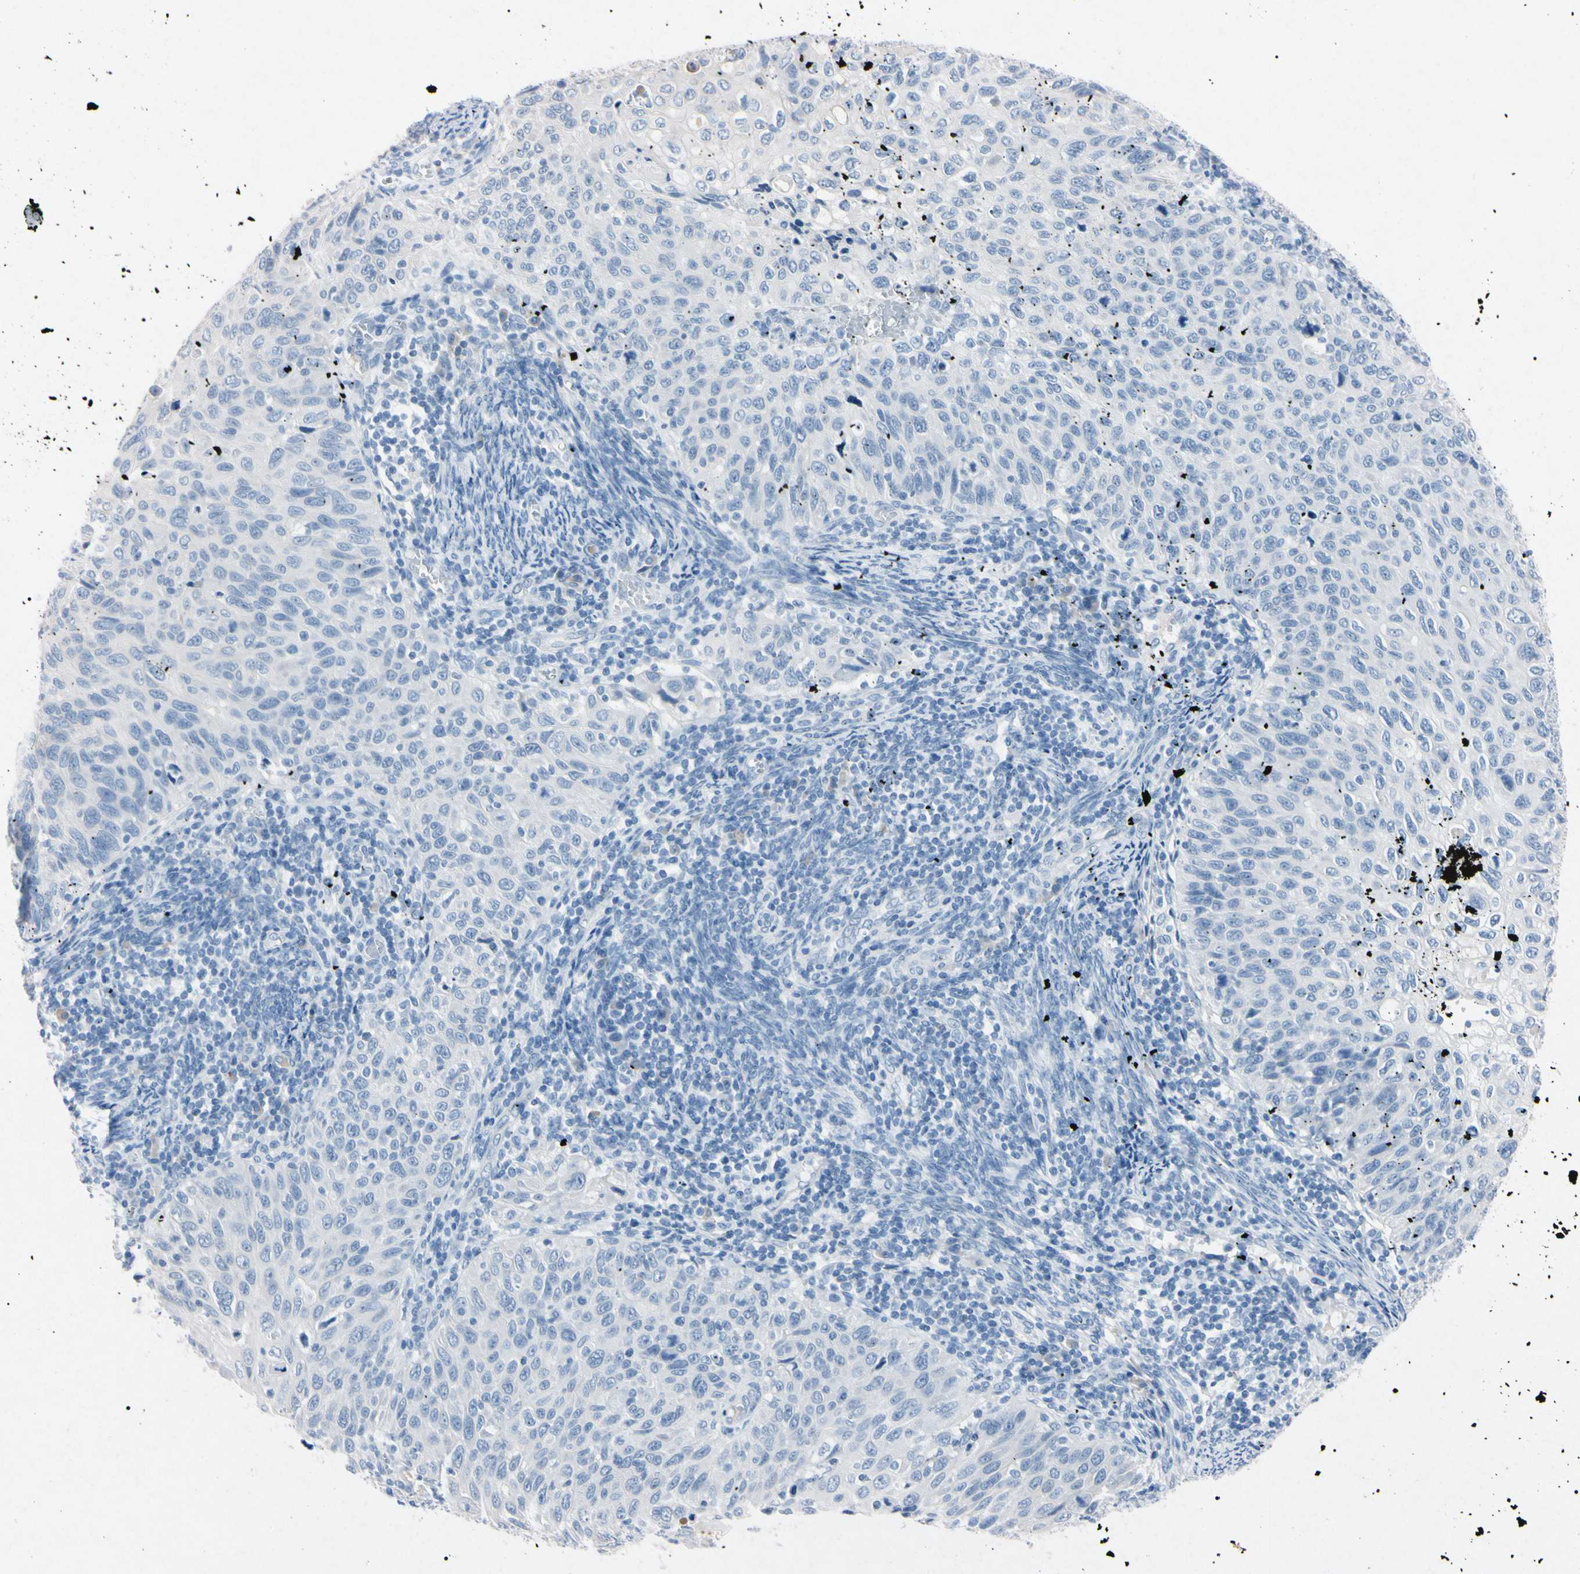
{"staining": {"intensity": "negative", "quantity": "none", "location": "none"}, "tissue": "cervical cancer", "cell_type": "Tumor cells", "image_type": "cancer", "snomed": [{"axis": "morphology", "description": "Squamous cell carcinoma, NOS"}, {"axis": "topography", "description": "Cervix"}], "caption": "Immunohistochemistry photomicrograph of neoplastic tissue: human cervical cancer stained with DAB (3,3'-diaminobenzidine) shows no significant protein positivity in tumor cells.", "gene": "ELN", "patient": {"sex": "female", "age": 70}}